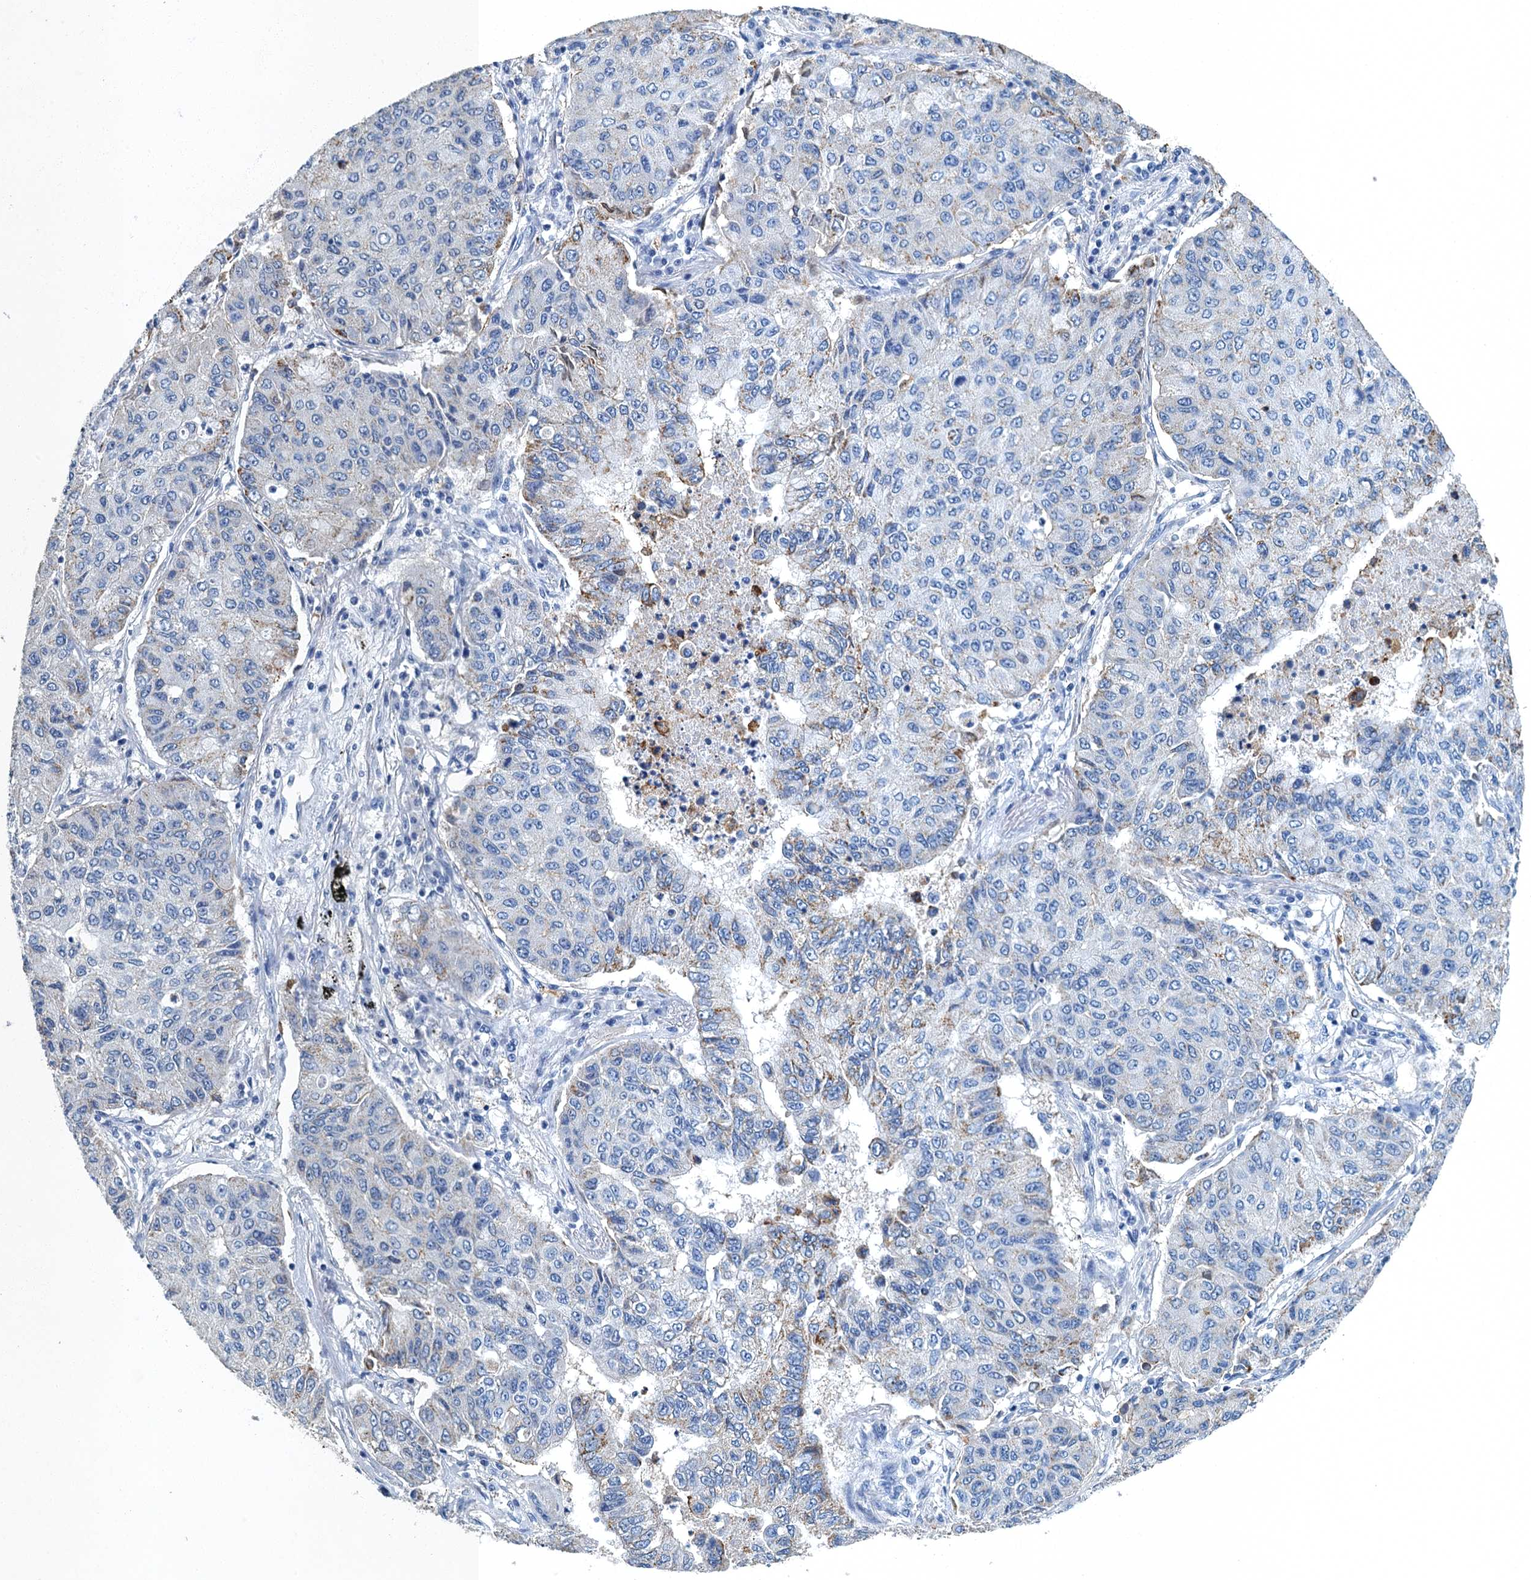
{"staining": {"intensity": "weak", "quantity": "<25%", "location": "cytoplasmic/membranous"}, "tissue": "lung cancer", "cell_type": "Tumor cells", "image_type": "cancer", "snomed": [{"axis": "morphology", "description": "Squamous cell carcinoma, NOS"}, {"axis": "topography", "description": "Lung"}], "caption": "The micrograph reveals no staining of tumor cells in lung squamous cell carcinoma.", "gene": "GADL1", "patient": {"sex": "male", "age": 74}}